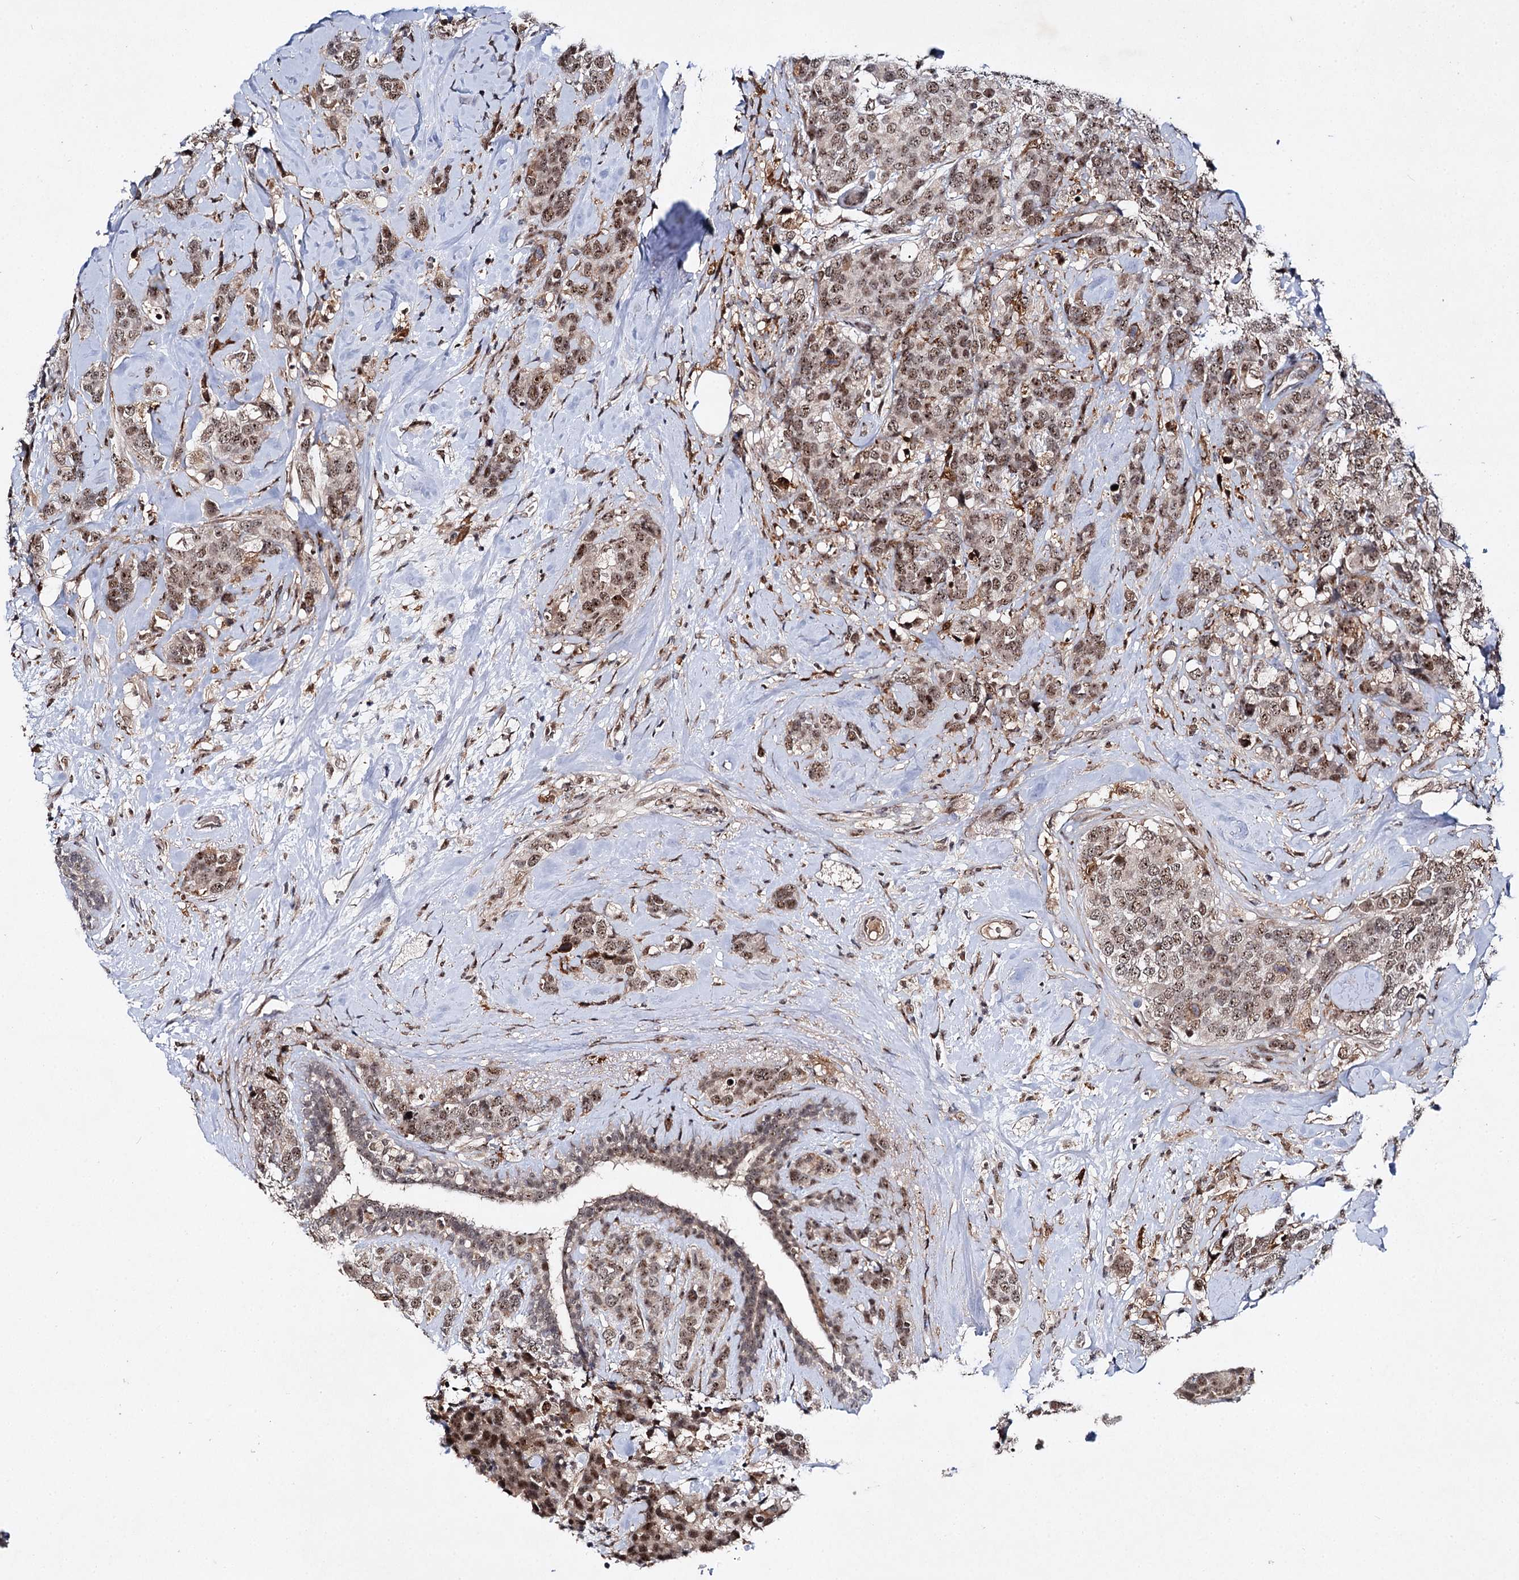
{"staining": {"intensity": "moderate", "quantity": ">75%", "location": "nuclear"}, "tissue": "breast cancer", "cell_type": "Tumor cells", "image_type": "cancer", "snomed": [{"axis": "morphology", "description": "Lobular carcinoma"}, {"axis": "topography", "description": "Breast"}], "caption": "There is medium levels of moderate nuclear positivity in tumor cells of breast cancer, as demonstrated by immunohistochemical staining (brown color).", "gene": "BUD13", "patient": {"sex": "female", "age": 59}}